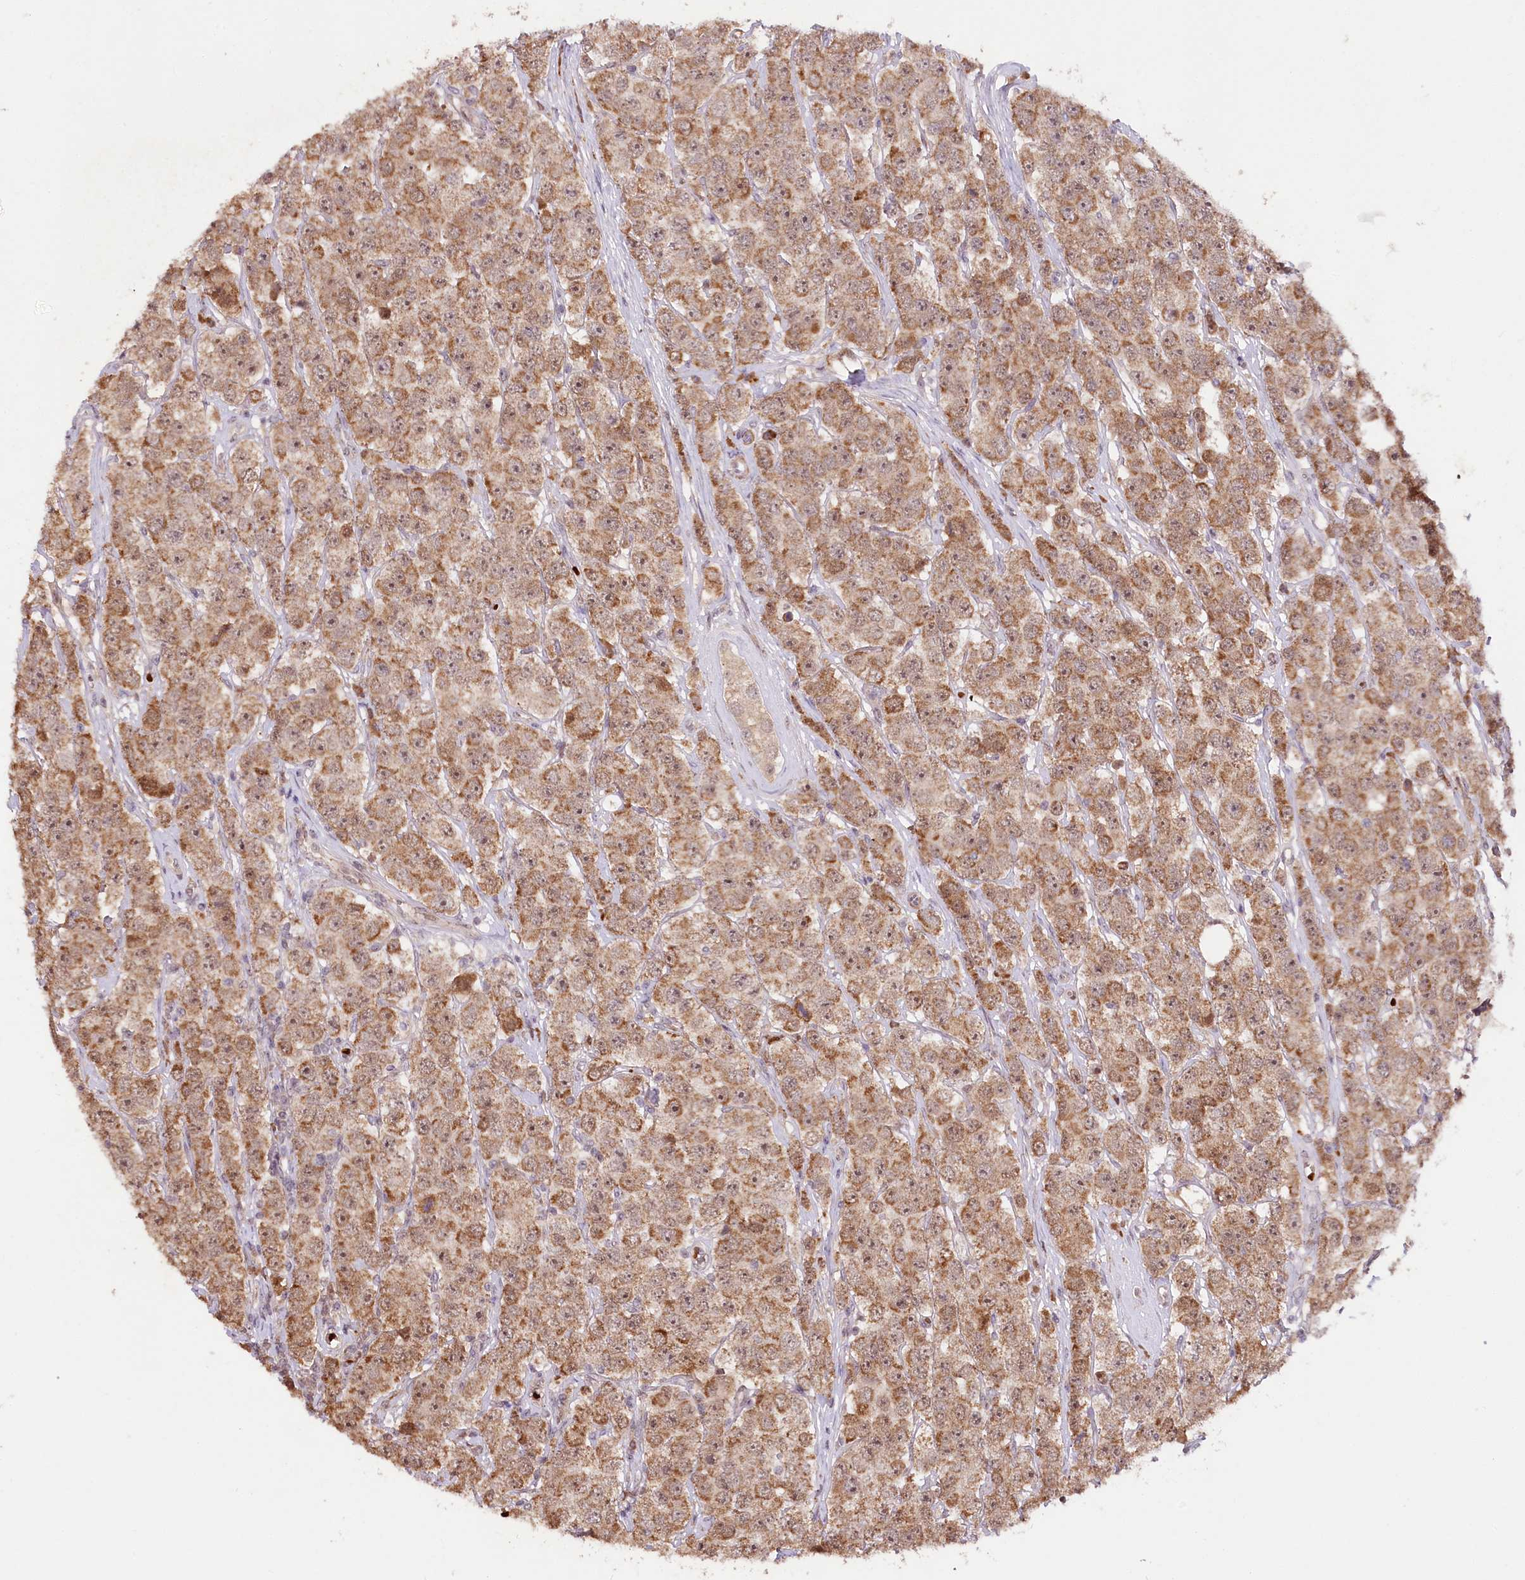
{"staining": {"intensity": "moderate", "quantity": ">75%", "location": "cytoplasmic/membranous"}, "tissue": "testis cancer", "cell_type": "Tumor cells", "image_type": "cancer", "snomed": [{"axis": "morphology", "description": "Seminoma, NOS"}, {"axis": "topography", "description": "Testis"}], "caption": "Immunohistochemistry (IHC) photomicrograph of testis cancer (seminoma) stained for a protein (brown), which shows medium levels of moderate cytoplasmic/membranous expression in approximately >75% of tumor cells.", "gene": "DMP1", "patient": {"sex": "male", "age": 28}}